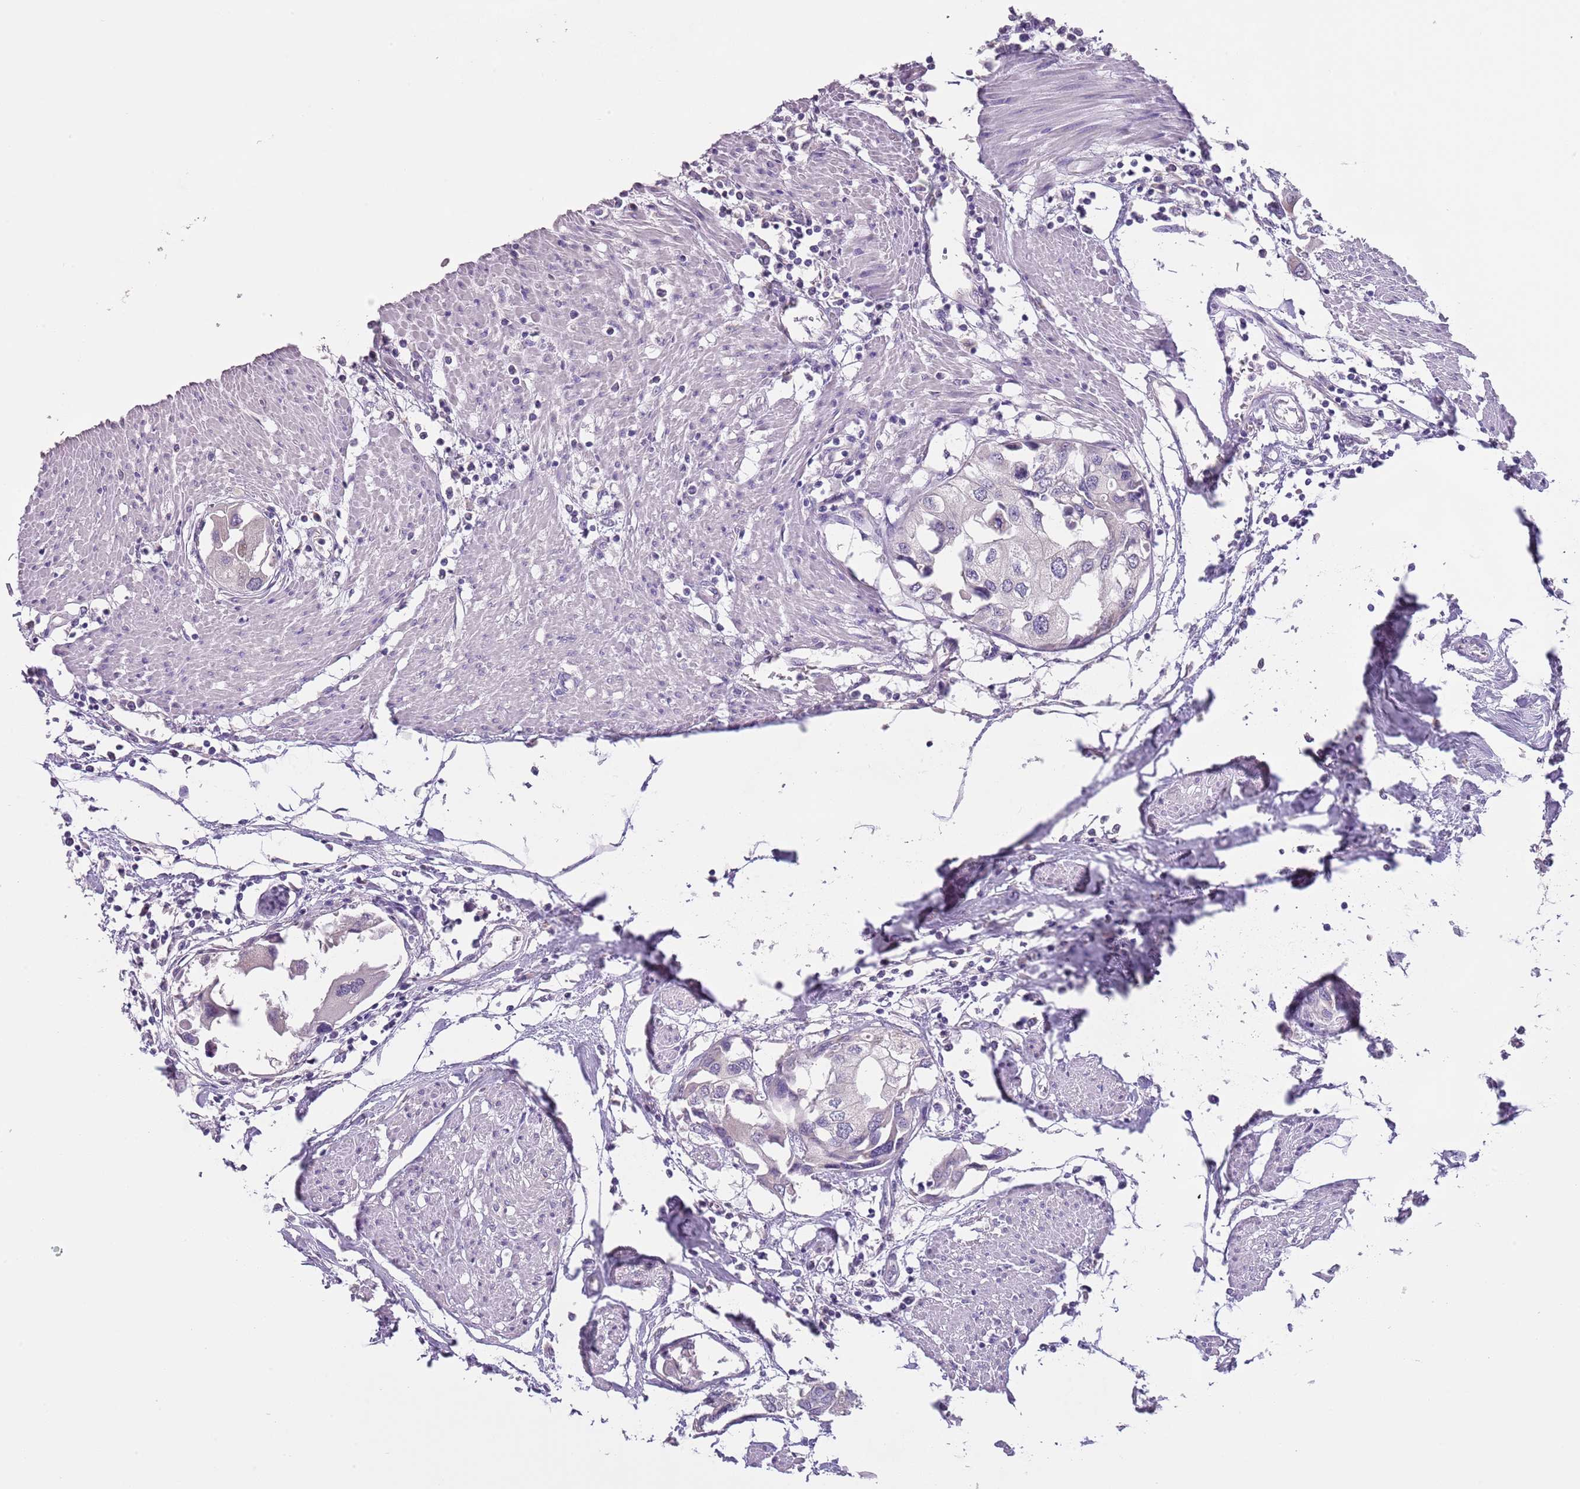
{"staining": {"intensity": "negative", "quantity": "none", "location": "none"}, "tissue": "urothelial cancer", "cell_type": "Tumor cells", "image_type": "cancer", "snomed": [{"axis": "morphology", "description": "Urothelial carcinoma, High grade"}, {"axis": "topography", "description": "Urinary bladder"}], "caption": "IHC micrograph of neoplastic tissue: high-grade urothelial carcinoma stained with DAB (3,3'-diaminobenzidine) shows no significant protein expression in tumor cells. The staining is performed using DAB brown chromogen with nuclei counter-stained in using hematoxylin.", "gene": "SLC35E3", "patient": {"sex": "male", "age": 64}}